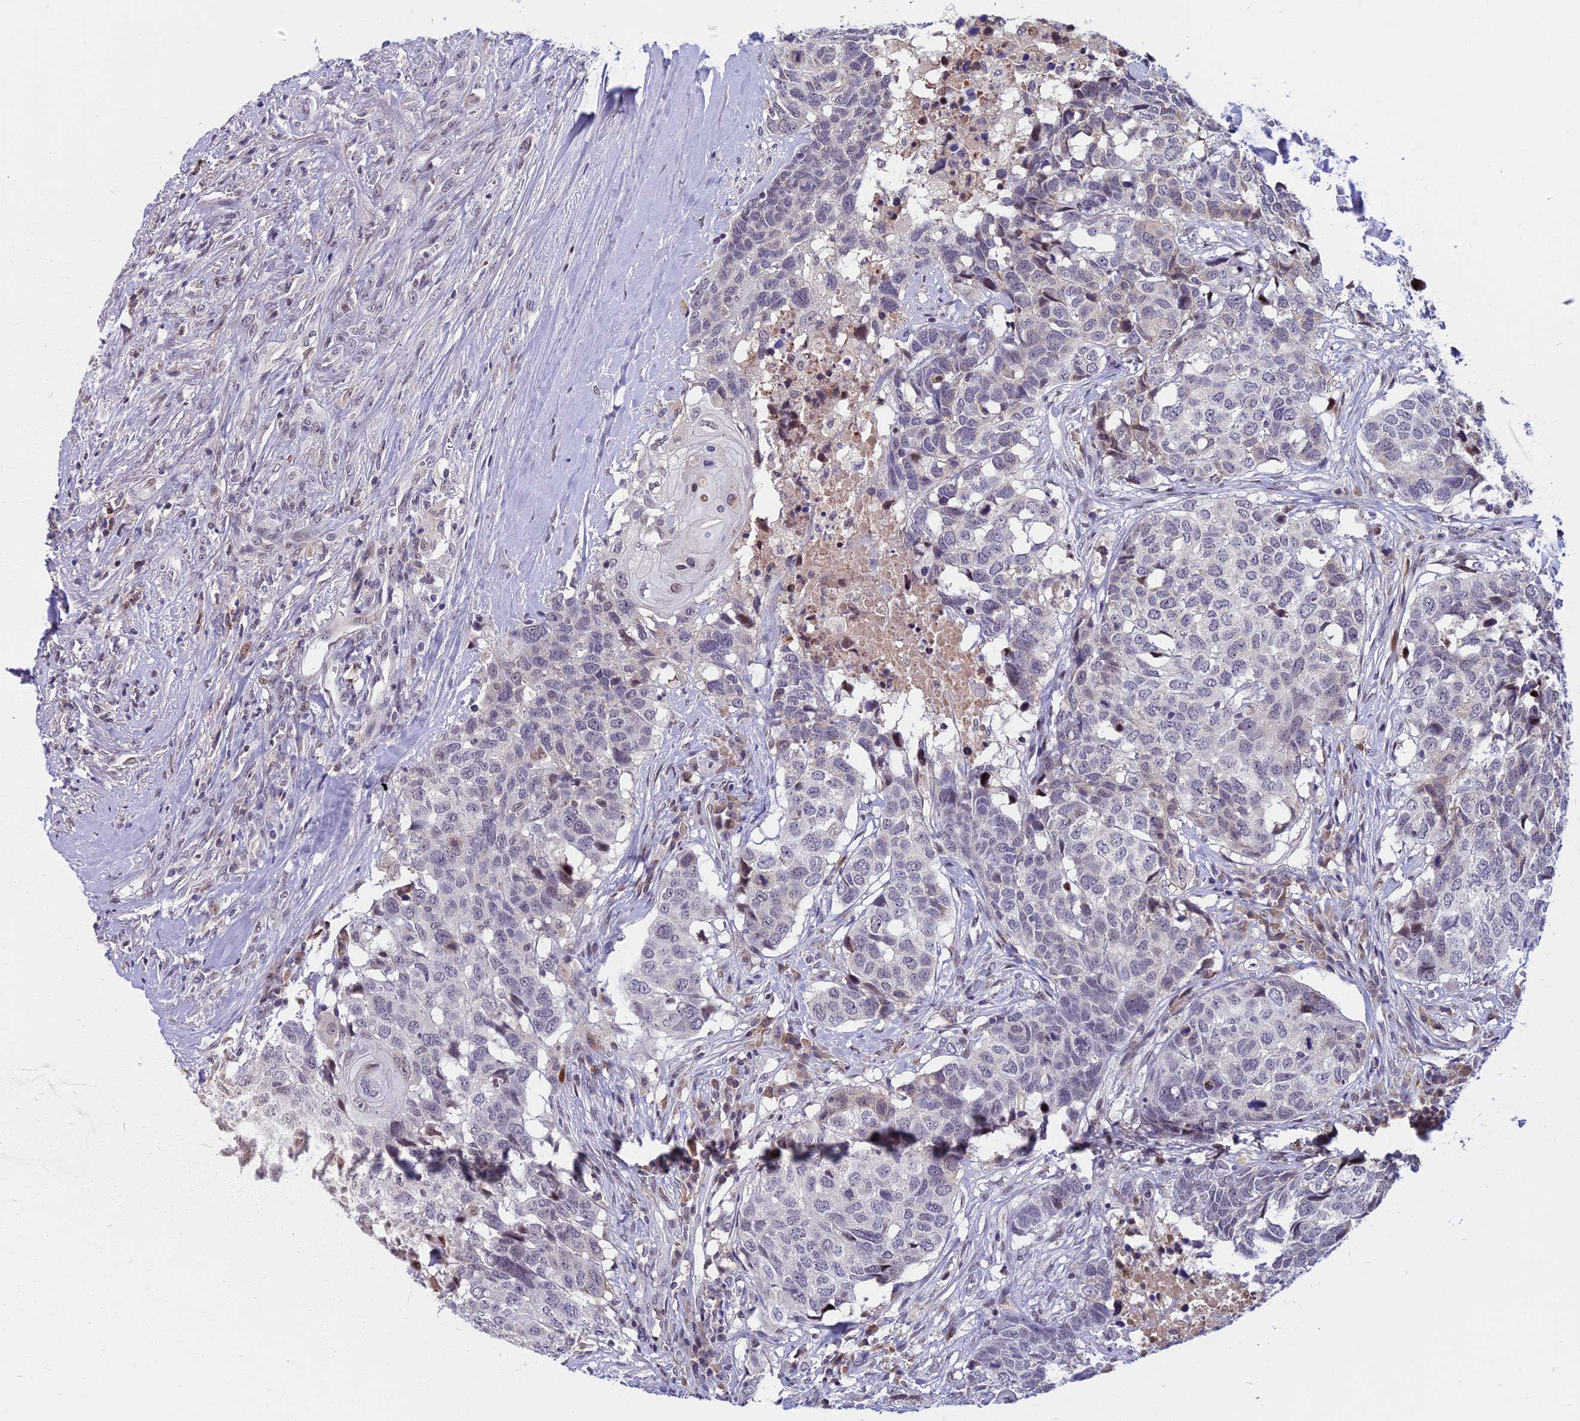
{"staining": {"intensity": "negative", "quantity": "none", "location": "none"}, "tissue": "head and neck cancer", "cell_type": "Tumor cells", "image_type": "cancer", "snomed": [{"axis": "morphology", "description": "Squamous cell carcinoma, NOS"}, {"axis": "topography", "description": "Head-Neck"}], "caption": "DAB immunohistochemical staining of head and neck cancer (squamous cell carcinoma) demonstrates no significant expression in tumor cells.", "gene": "CDC7", "patient": {"sex": "male", "age": 66}}